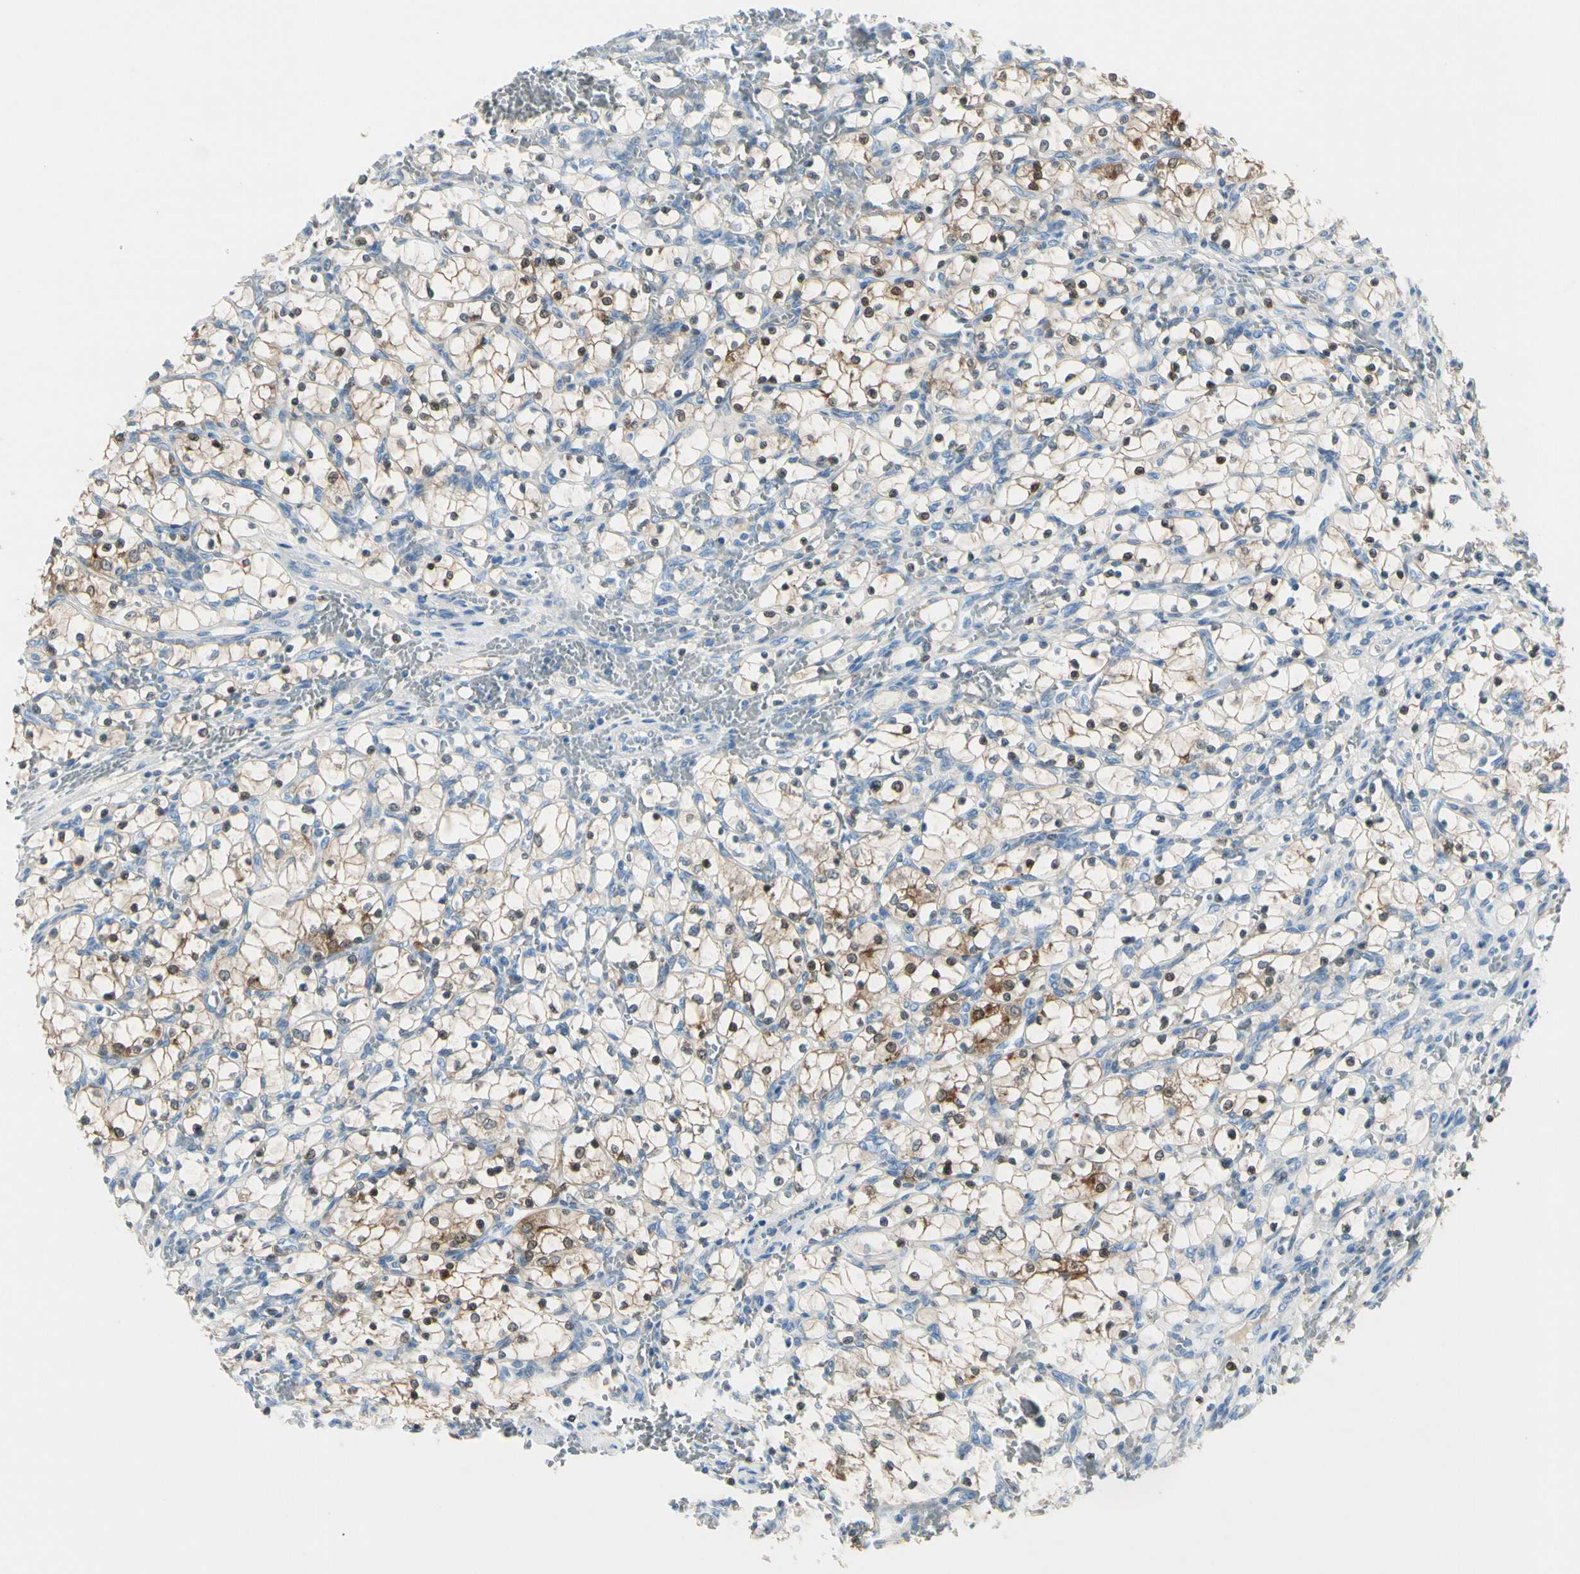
{"staining": {"intensity": "moderate", "quantity": "<25%", "location": "cytoplasmic/membranous,nuclear"}, "tissue": "renal cancer", "cell_type": "Tumor cells", "image_type": "cancer", "snomed": [{"axis": "morphology", "description": "Adenocarcinoma, NOS"}, {"axis": "topography", "description": "Kidney"}], "caption": "About <25% of tumor cells in adenocarcinoma (renal) display moderate cytoplasmic/membranous and nuclear protein staining as visualized by brown immunohistochemical staining.", "gene": "PEBP1", "patient": {"sex": "female", "age": 69}}